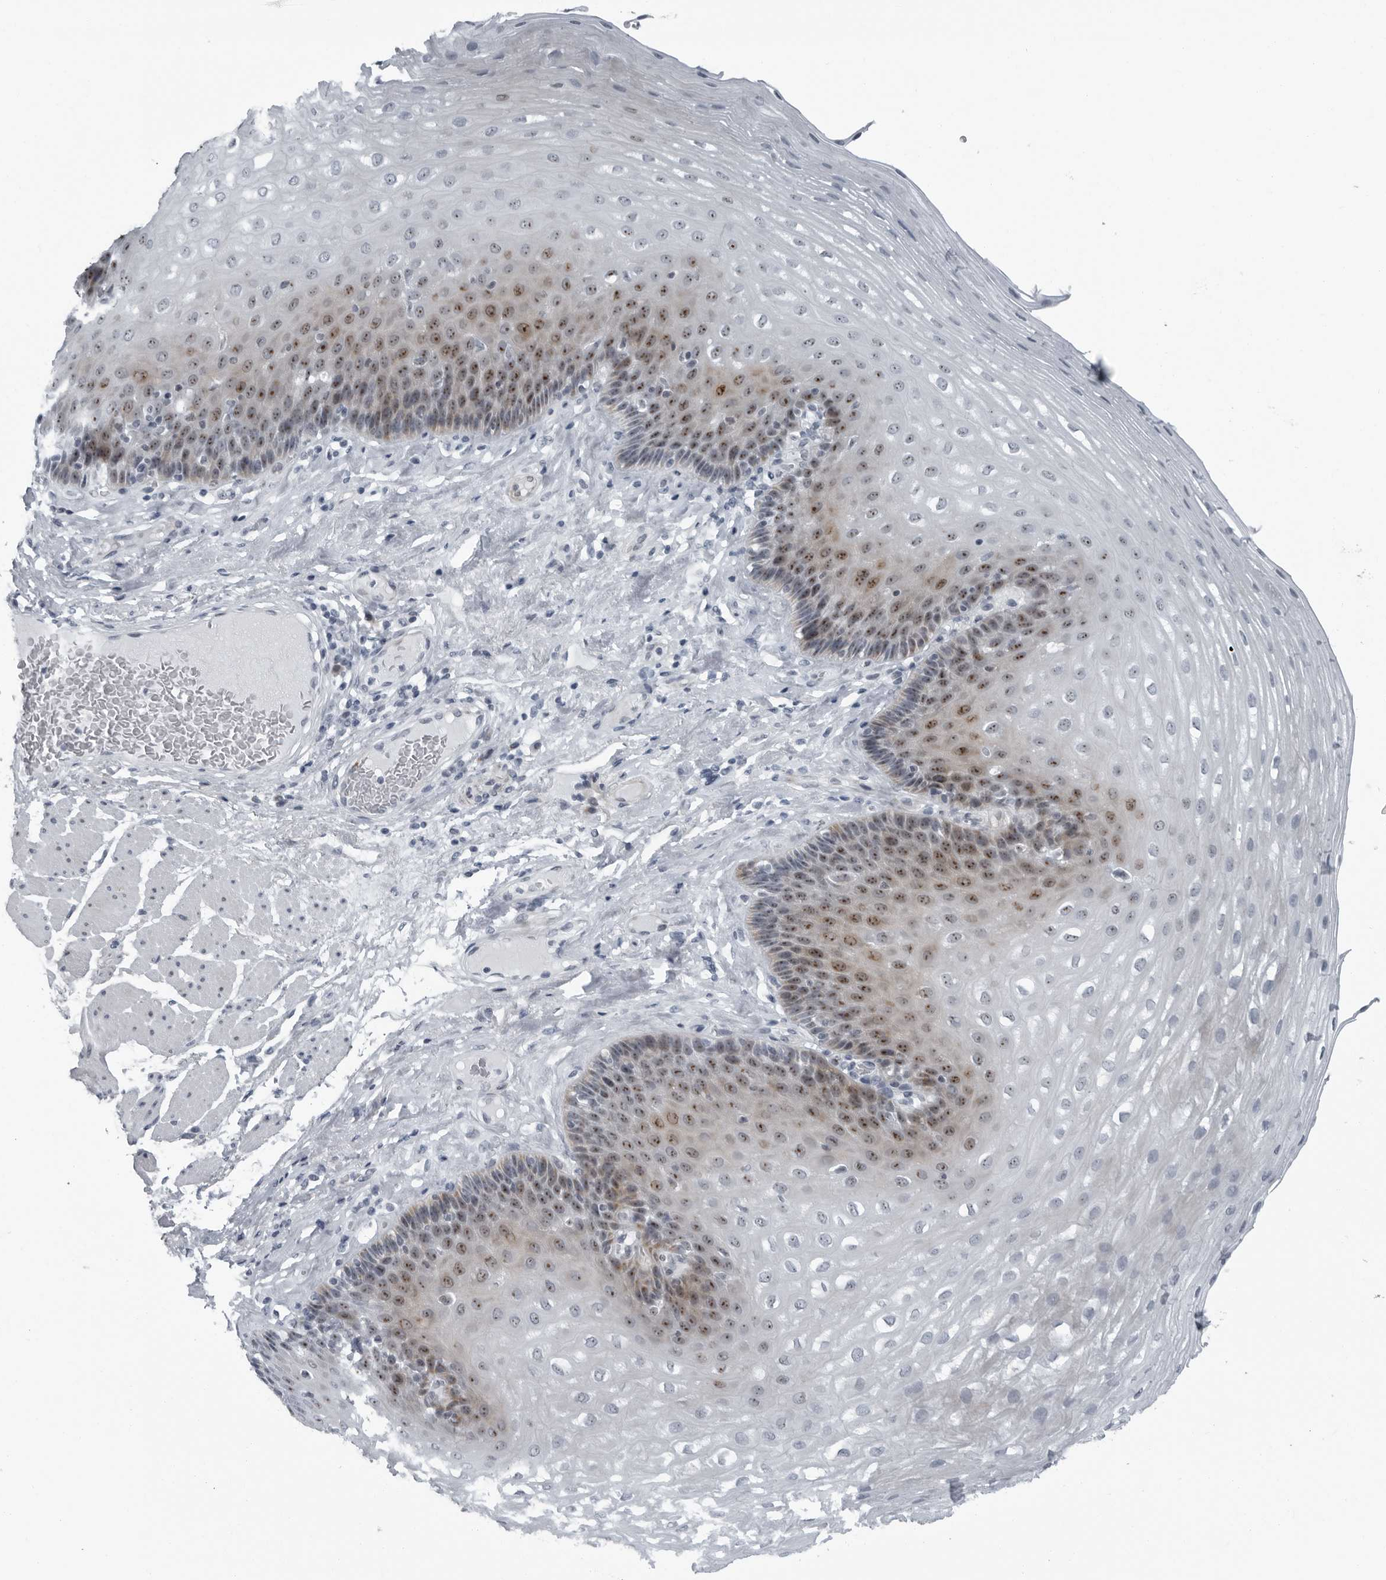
{"staining": {"intensity": "moderate", "quantity": "25%-75%", "location": "nuclear"}, "tissue": "esophagus", "cell_type": "Squamous epithelial cells", "image_type": "normal", "snomed": [{"axis": "morphology", "description": "Normal tissue, NOS"}, {"axis": "topography", "description": "Esophagus"}], "caption": "A brown stain highlights moderate nuclear staining of a protein in squamous epithelial cells of unremarkable esophagus.", "gene": "PDCD11", "patient": {"sex": "female", "age": 66}}